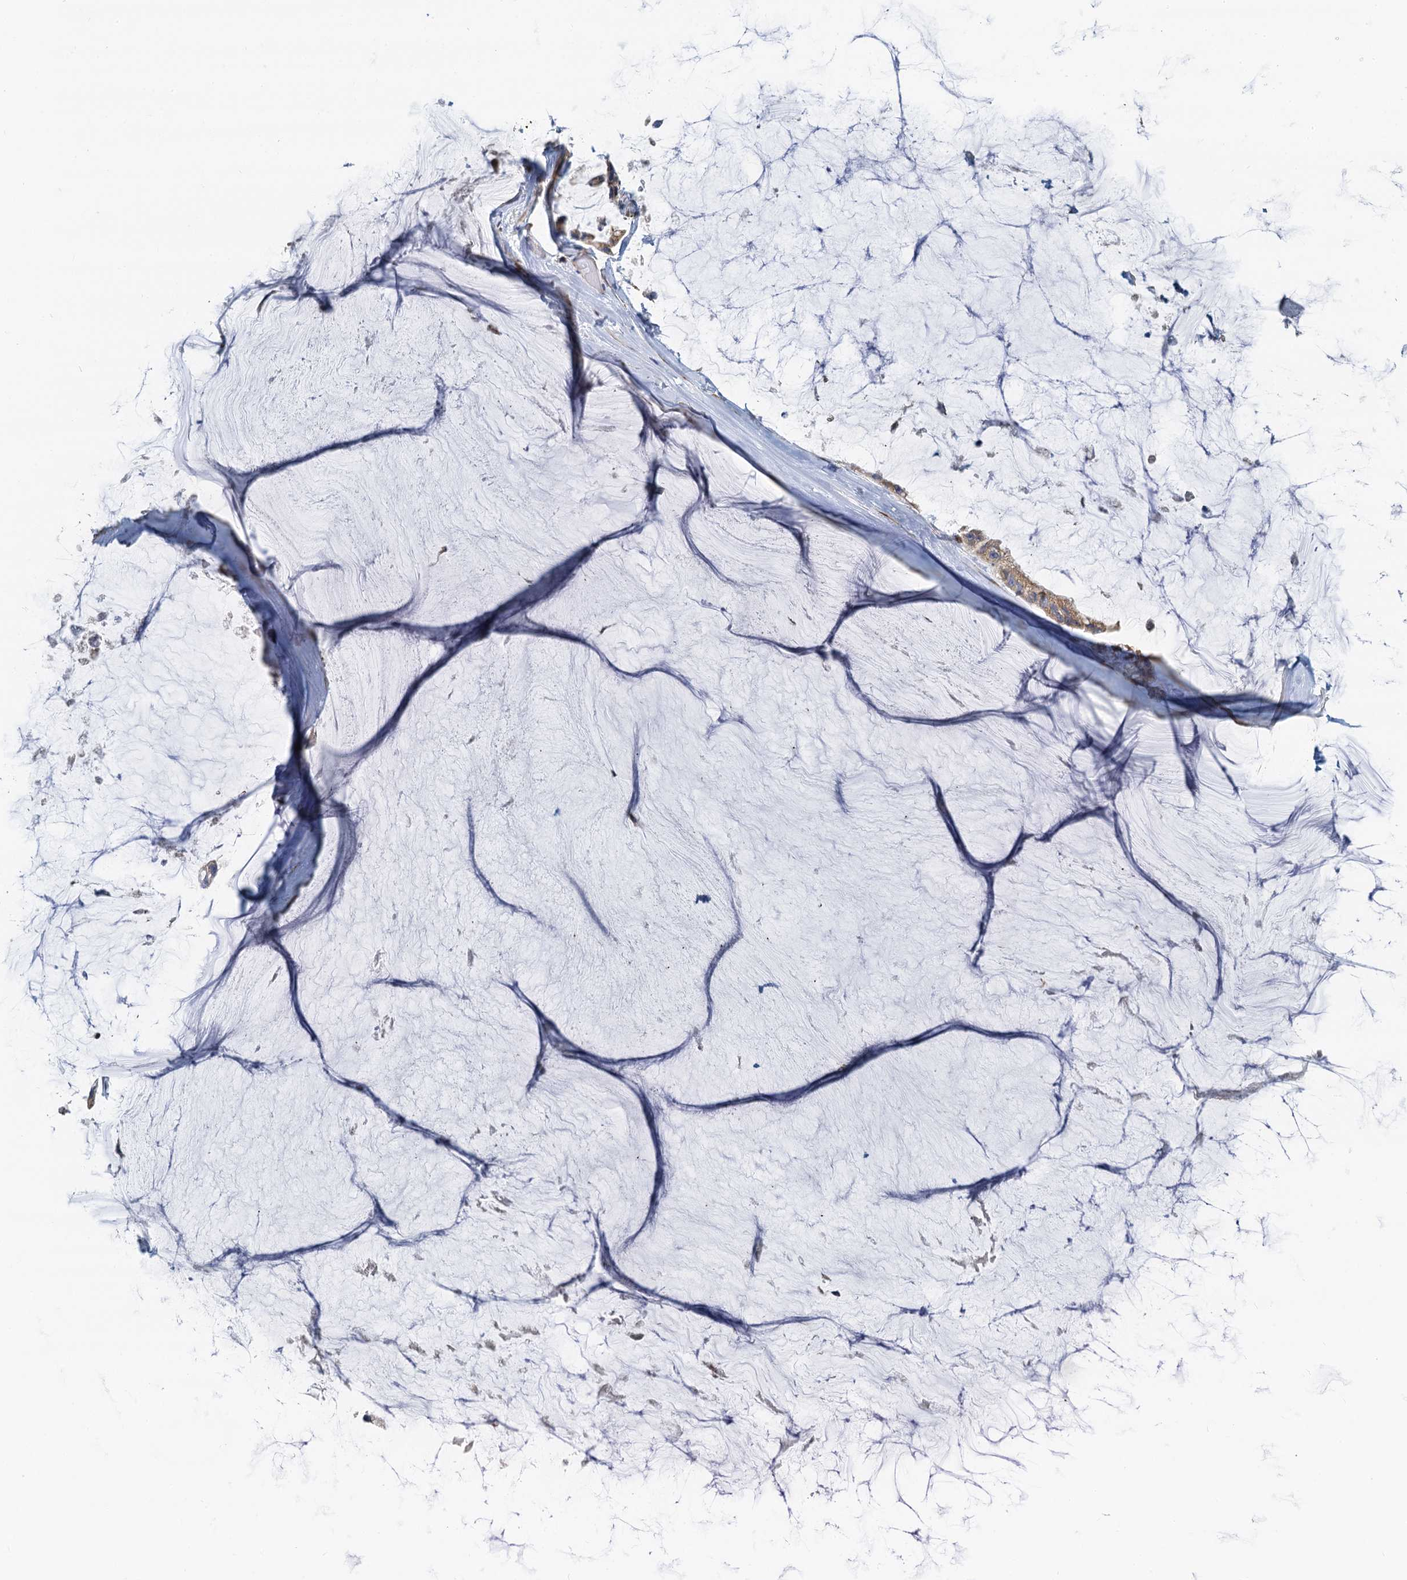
{"staining": {"intensity": "weak", "quantity": ">75%", "location": "cytoplasmic/membranous"}, "tissue": "ovarian cancer", "cell_type": "Tumor cells", "image_type": "cancer", "snomed": [{"axis": "morphology", "description": "Cystadenocarcinoma, mucinous, NOS"}, {"axis": "topography", "description": "Ovary"}], "caption": "A micrograph of ovarian cancer (mucinous cystadenocarcinoma) stained for a protein reveals weak cytoplasmic/membranous brown staining in tumor cells.", "gene": "NKAPD1", "patient": {"sex": "female", "age": 39}}